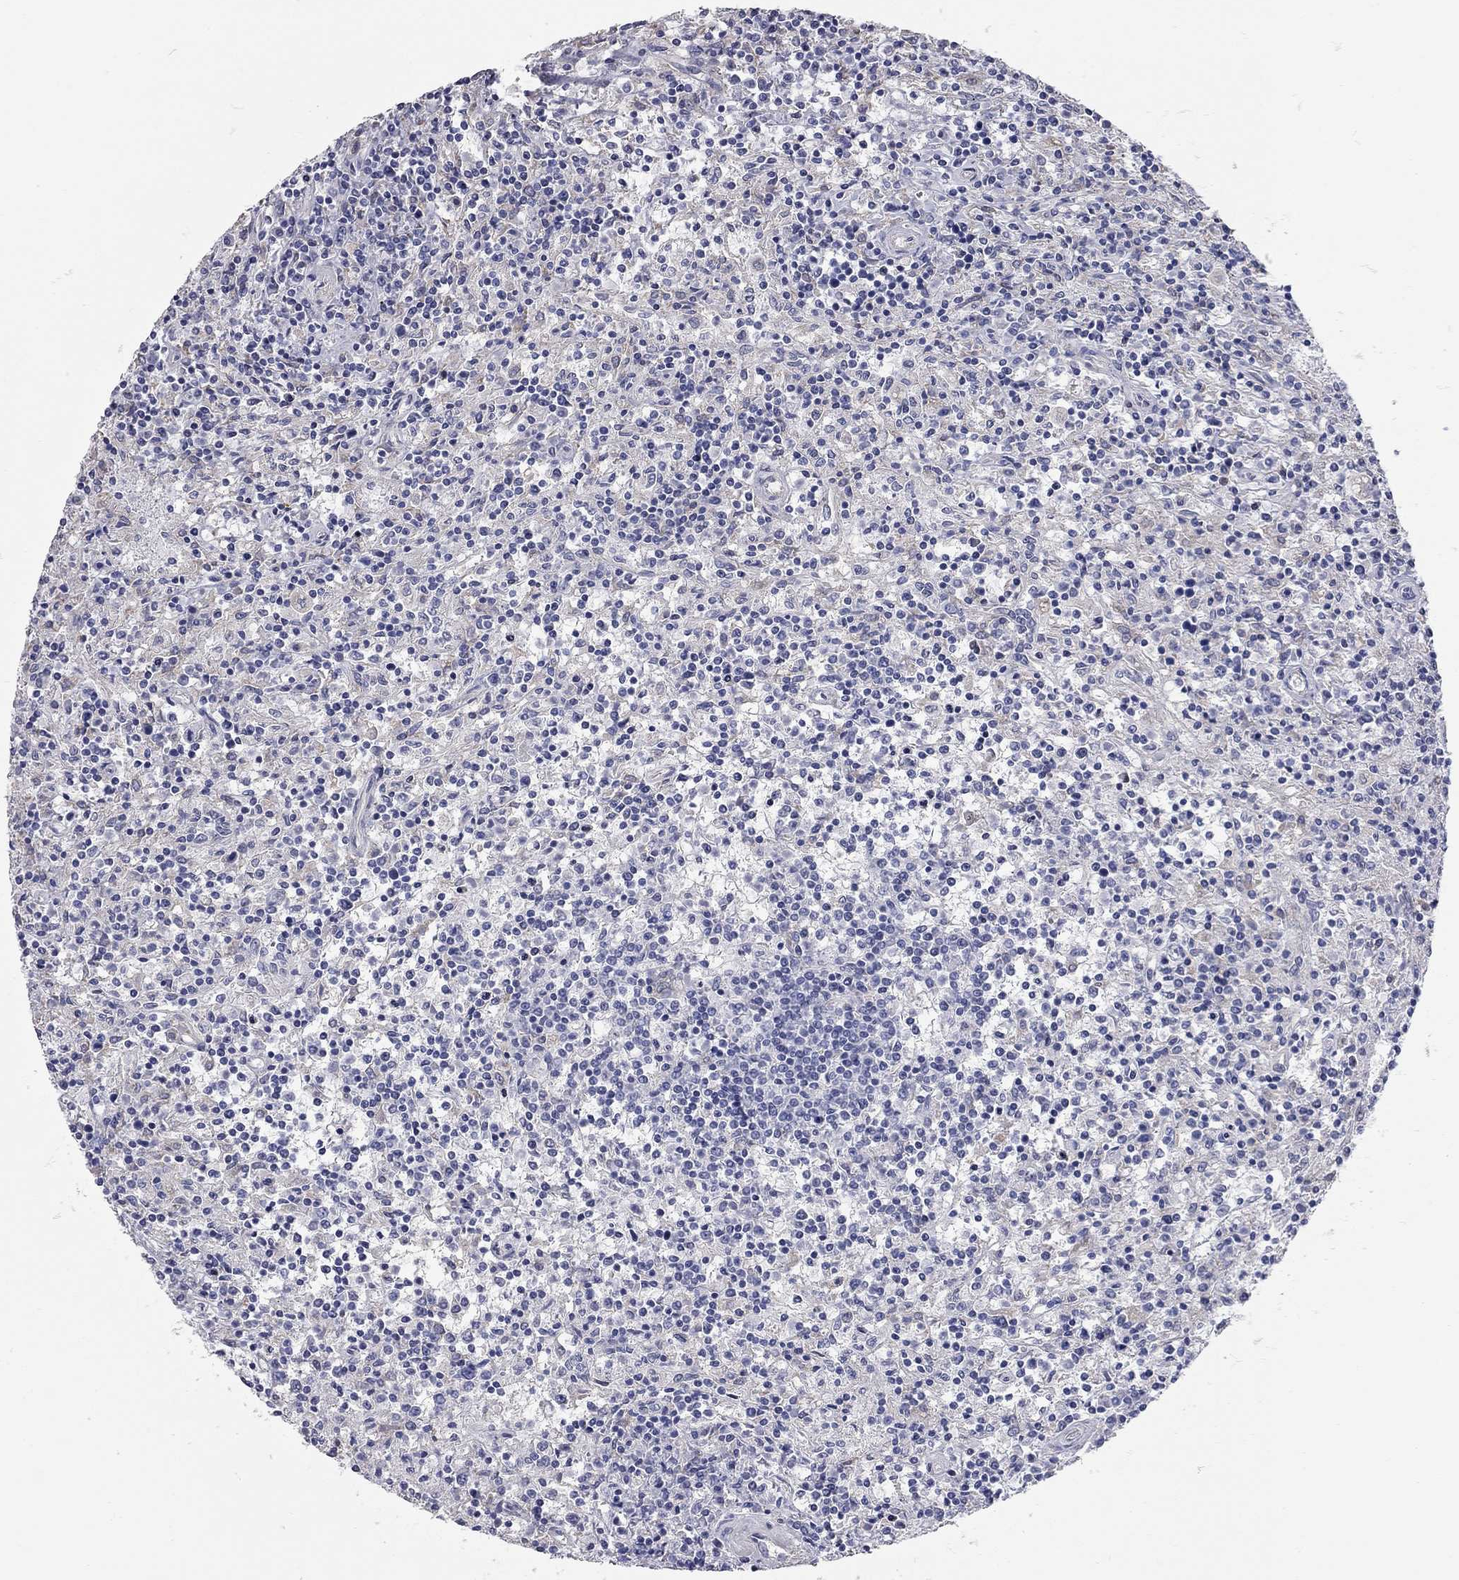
{"staining": {"intensity": "negative", "quantity": "none", "location": "none"}, "tissue": "lymphoma", "cell_type": "Tumor cells", "image_type": "cancer", "snomed": [{"axis": "morphology", "description": "Malignant lymphoma, non-Hodgkin's type, Low grade"}, {"axis": "topography", "description": "Spleen"}], "caption": "DAB (3,3'-diaminobenzidine) immunohistochemical staining of low-grade malignant lymphoma, non-Hodgkin's type reveals no significant positivity in tumor cells.", "gene": "XAGE2", "patient": {"sex": "male", "age": 62}}